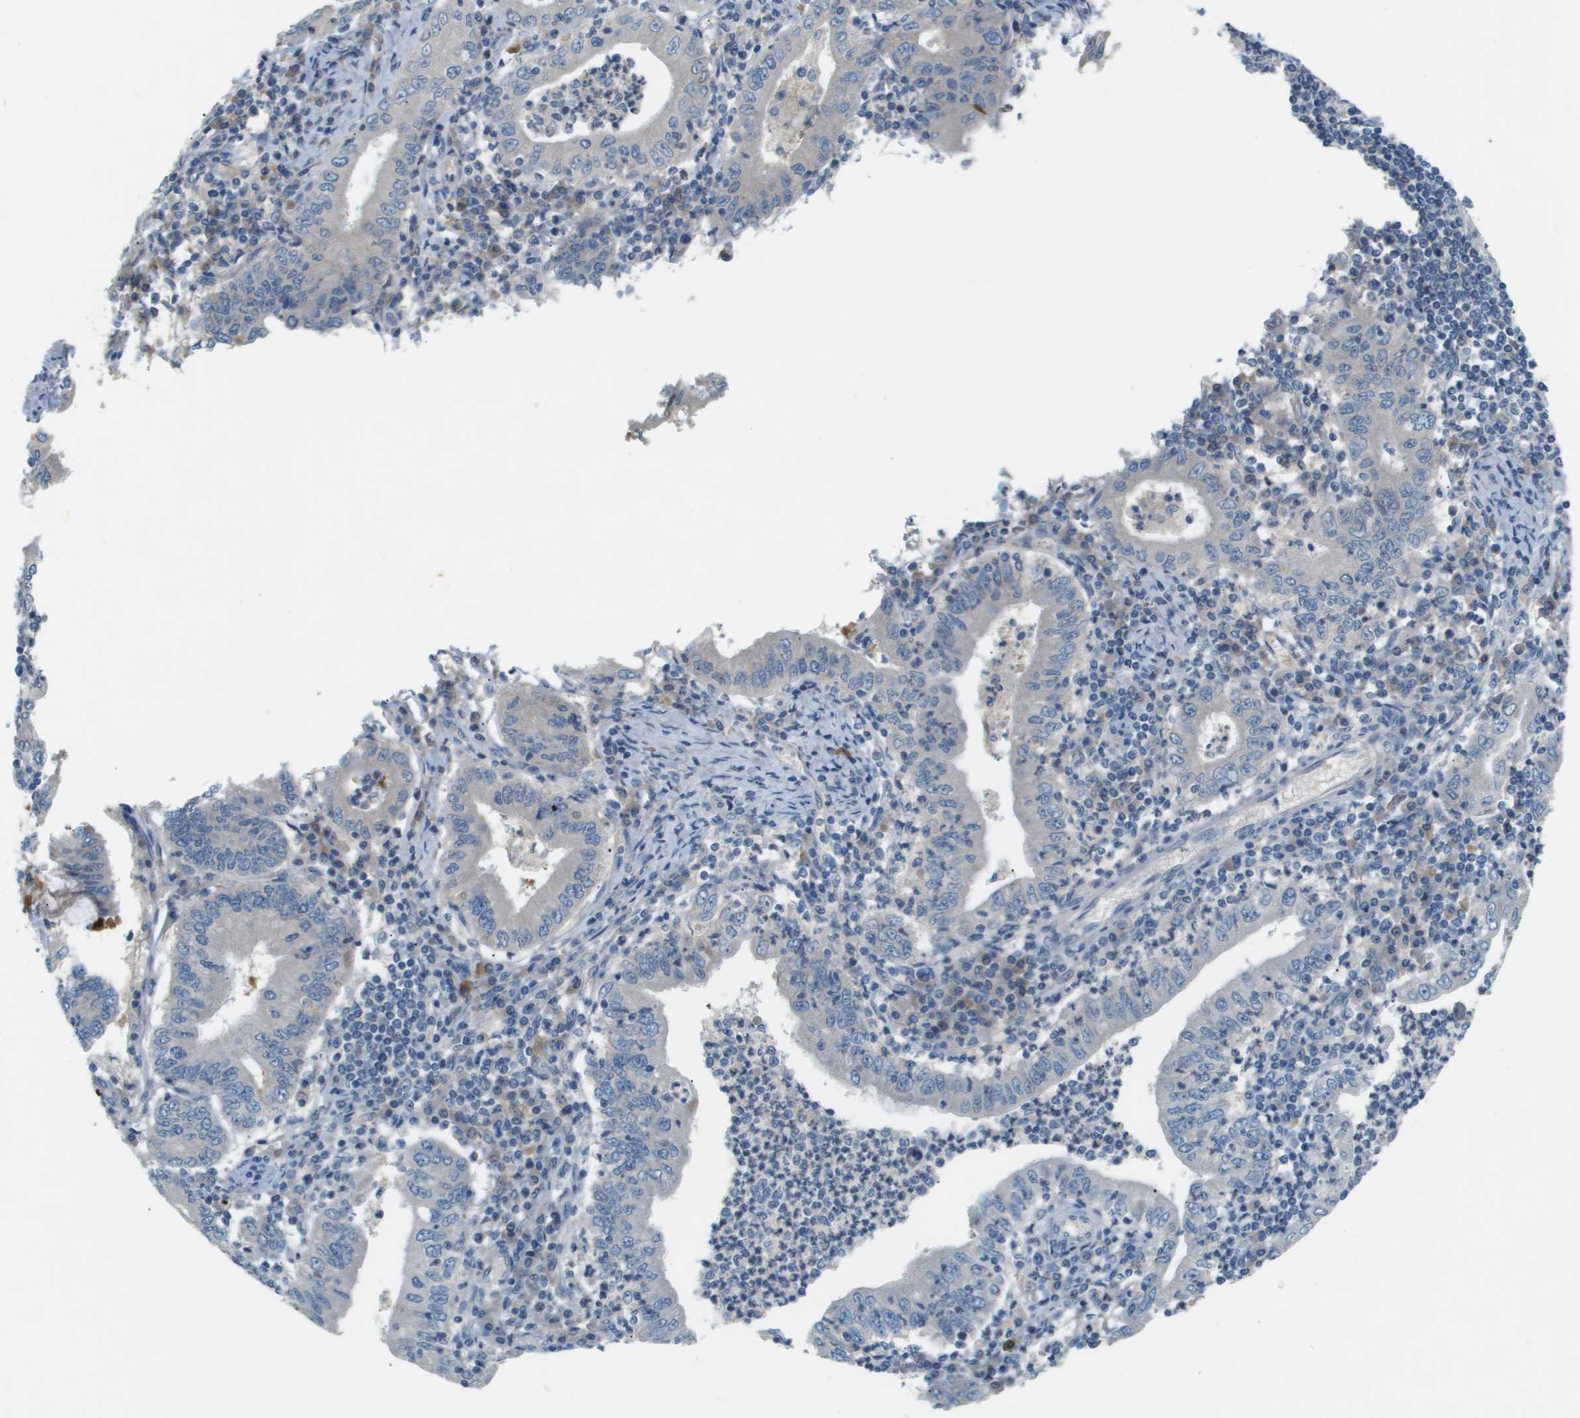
{"staining": {"intensity": "negative", "quantity": "none", "location": "none"}, "tissue": "stomach cancer", "cell_type": "Tumor cells", "image_type": "cancer", "snomed": [{"axis": "morphology", "description": "Normal tissue, NOS"}, {"axis": "morphology", "description": "Adenocarcinoma, NOS"}, {"axis": "topography", "description": "Esophagus"}, {"axis": "topography", "description": "Stomach, upper"}, {"axis": "topography", "description": "Peripheral nerve tissue"}], "caption": "A high-resolution histopathology image shows IHC staining of stomach cancer (adenocarcinoma), which shows no significant staining in tumor cells.", "gene": "VTN", "patient": {"sex": "male", "age": 62}}